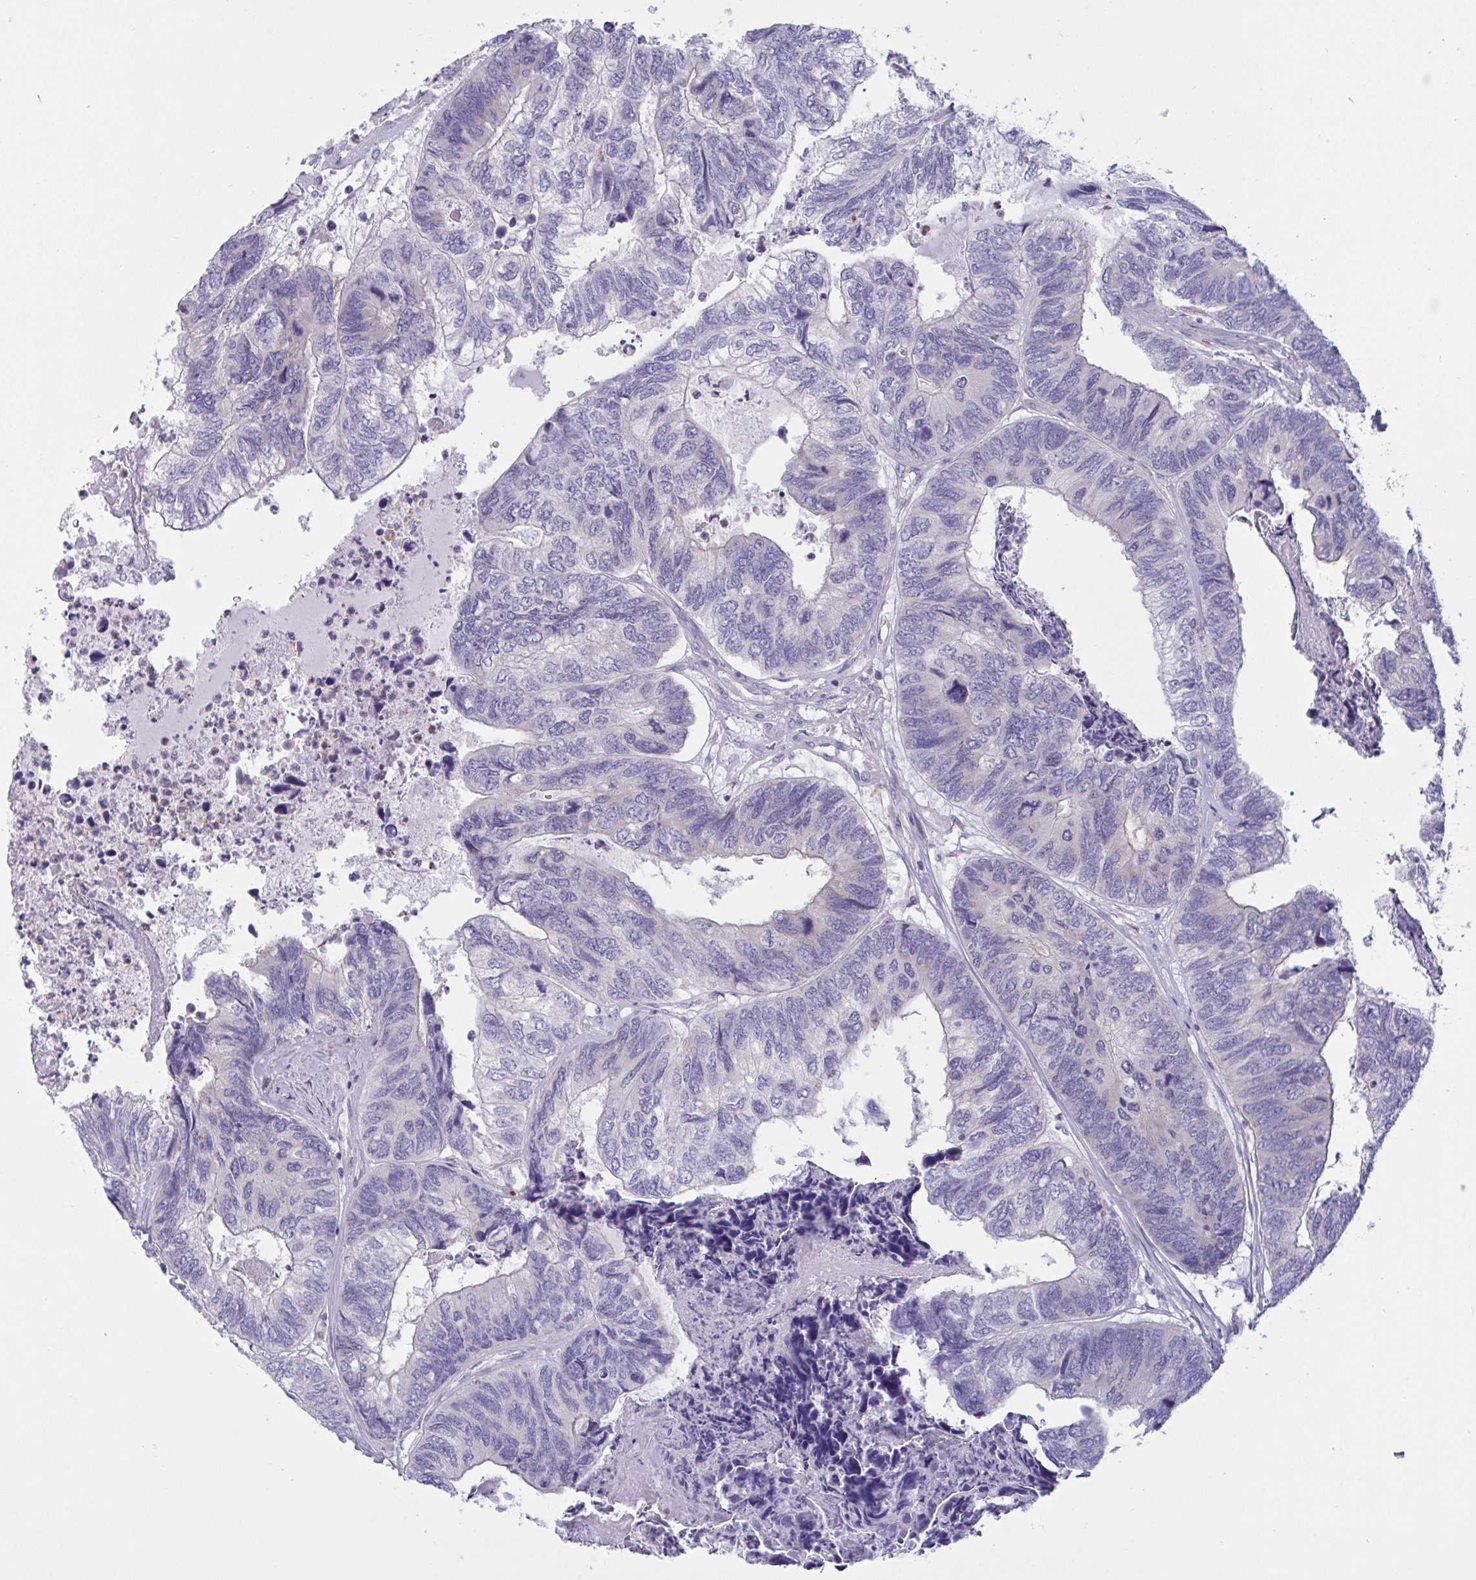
{"staining": {"intensity": "negative", "quantity": "none", "location": "none"}, "tissue": "colorectal cancer", "cell_type": "Tumor cells", "image_type": "cancer", "snomed": [{"axis": "morphology", "description": "Adenocarcinoma, NOS"}, {"axis": "topography", "description": "Colon"}], "caption": "This is an immunohistochemistry (IHC) histopathology image of colorectal cancer. There is no positivity in tumor cells.", "gene": "OXLD1", "patient": {"sex": "female", "age": 67}}